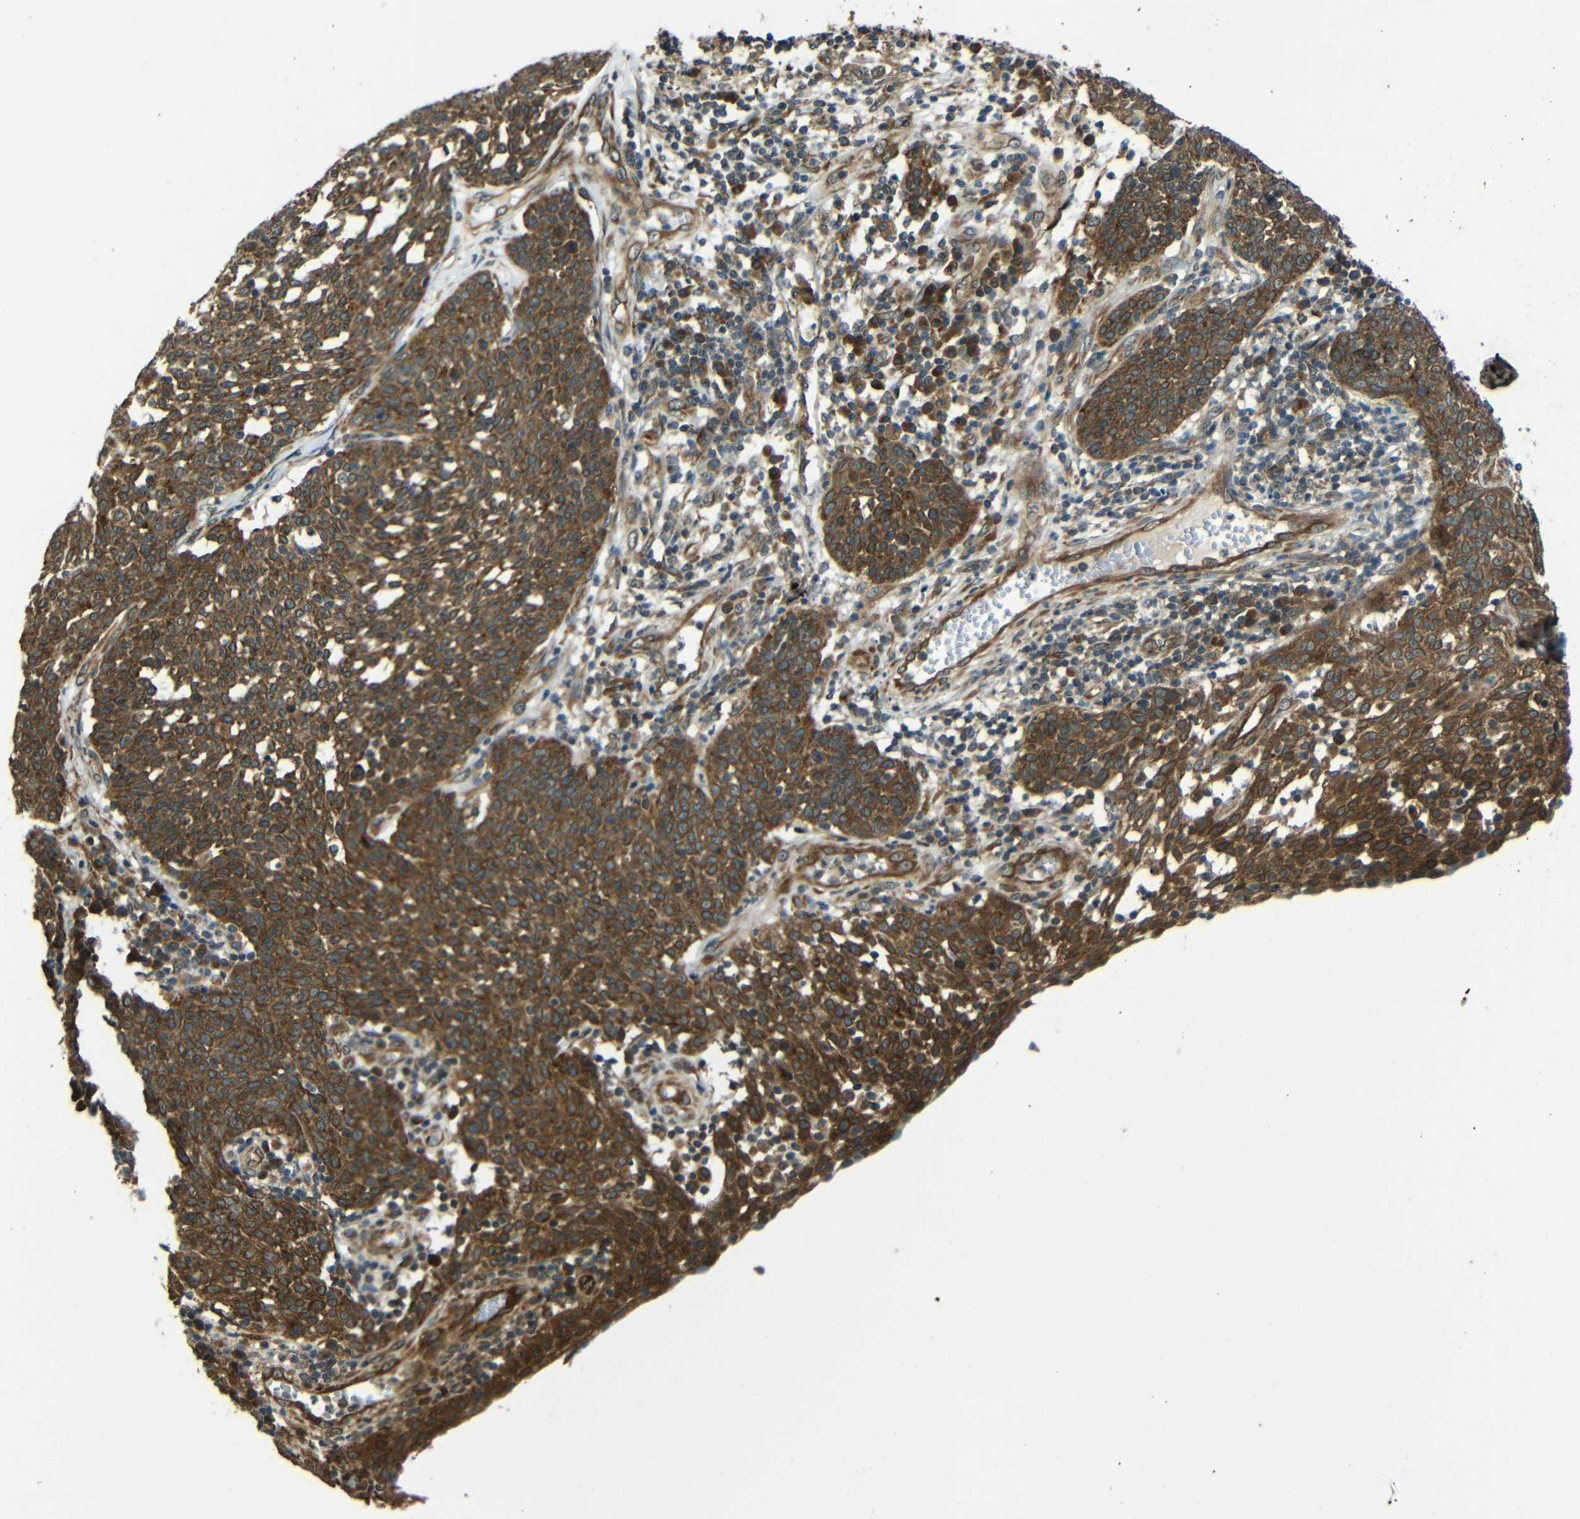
{"staining": {"intensity": "moderate", "quantity": ">75%", "location": "cytoplasmic/membranous"}, "tissue": "cervical cancer", "cell_type": "Tumor cells", "image_type": "cancer", "snomed": [{"axis": "morphology", "description": "Squamous cell carcinoma, NOS"}, {"axis": "topography", "description": "Cervix"}], "caption": "Squamous cell carcinoma (cervical) tissue reveals moderate cytoplasmic/membranous expression in approximately >75% of tumor cells", "gene": "VAPB", "patient": {"sex": "female", "age": 34}}